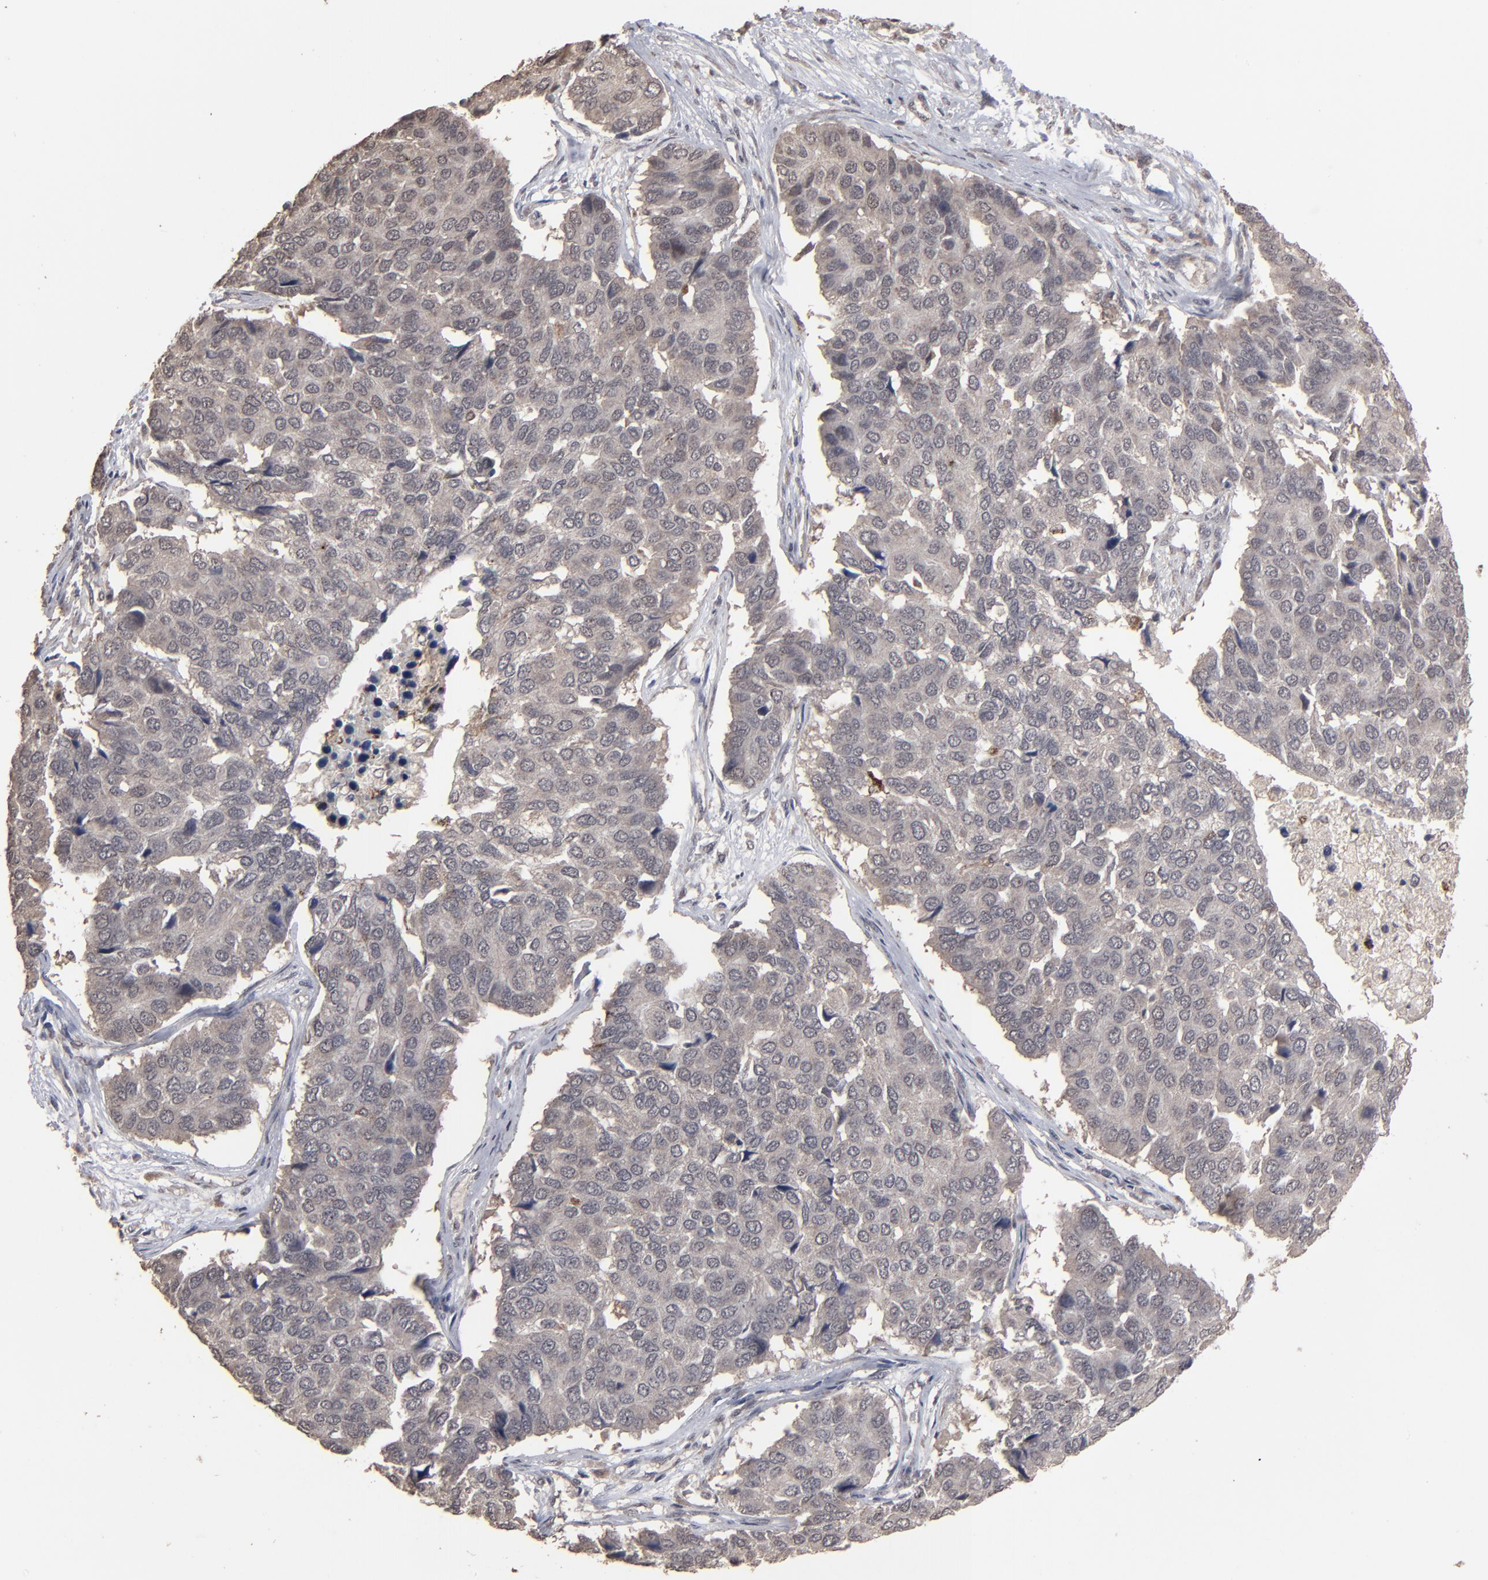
{"staining": {"intensity": "weak", "quantity": ">75%", "location": "cytoplasmic/membranous,nuclear"}, "tissue": "pancreatic cancer", "cell_type": "Tumor cells", "image_type": "cancer", "snomed": [{"axis": "morphology", "description": "Adenocarcinoma, NOS"}, {"axis": "topography", "description": "Pancreas"}], "caption": "The immunohistochemical stain shows weak cytoplasmic/membranous and nuclear expression in tumor cells of pancreatic adenocarcinoma tissue.", "gene": "SLC22A17", "patient": {"sex": "male", "age": 50}}